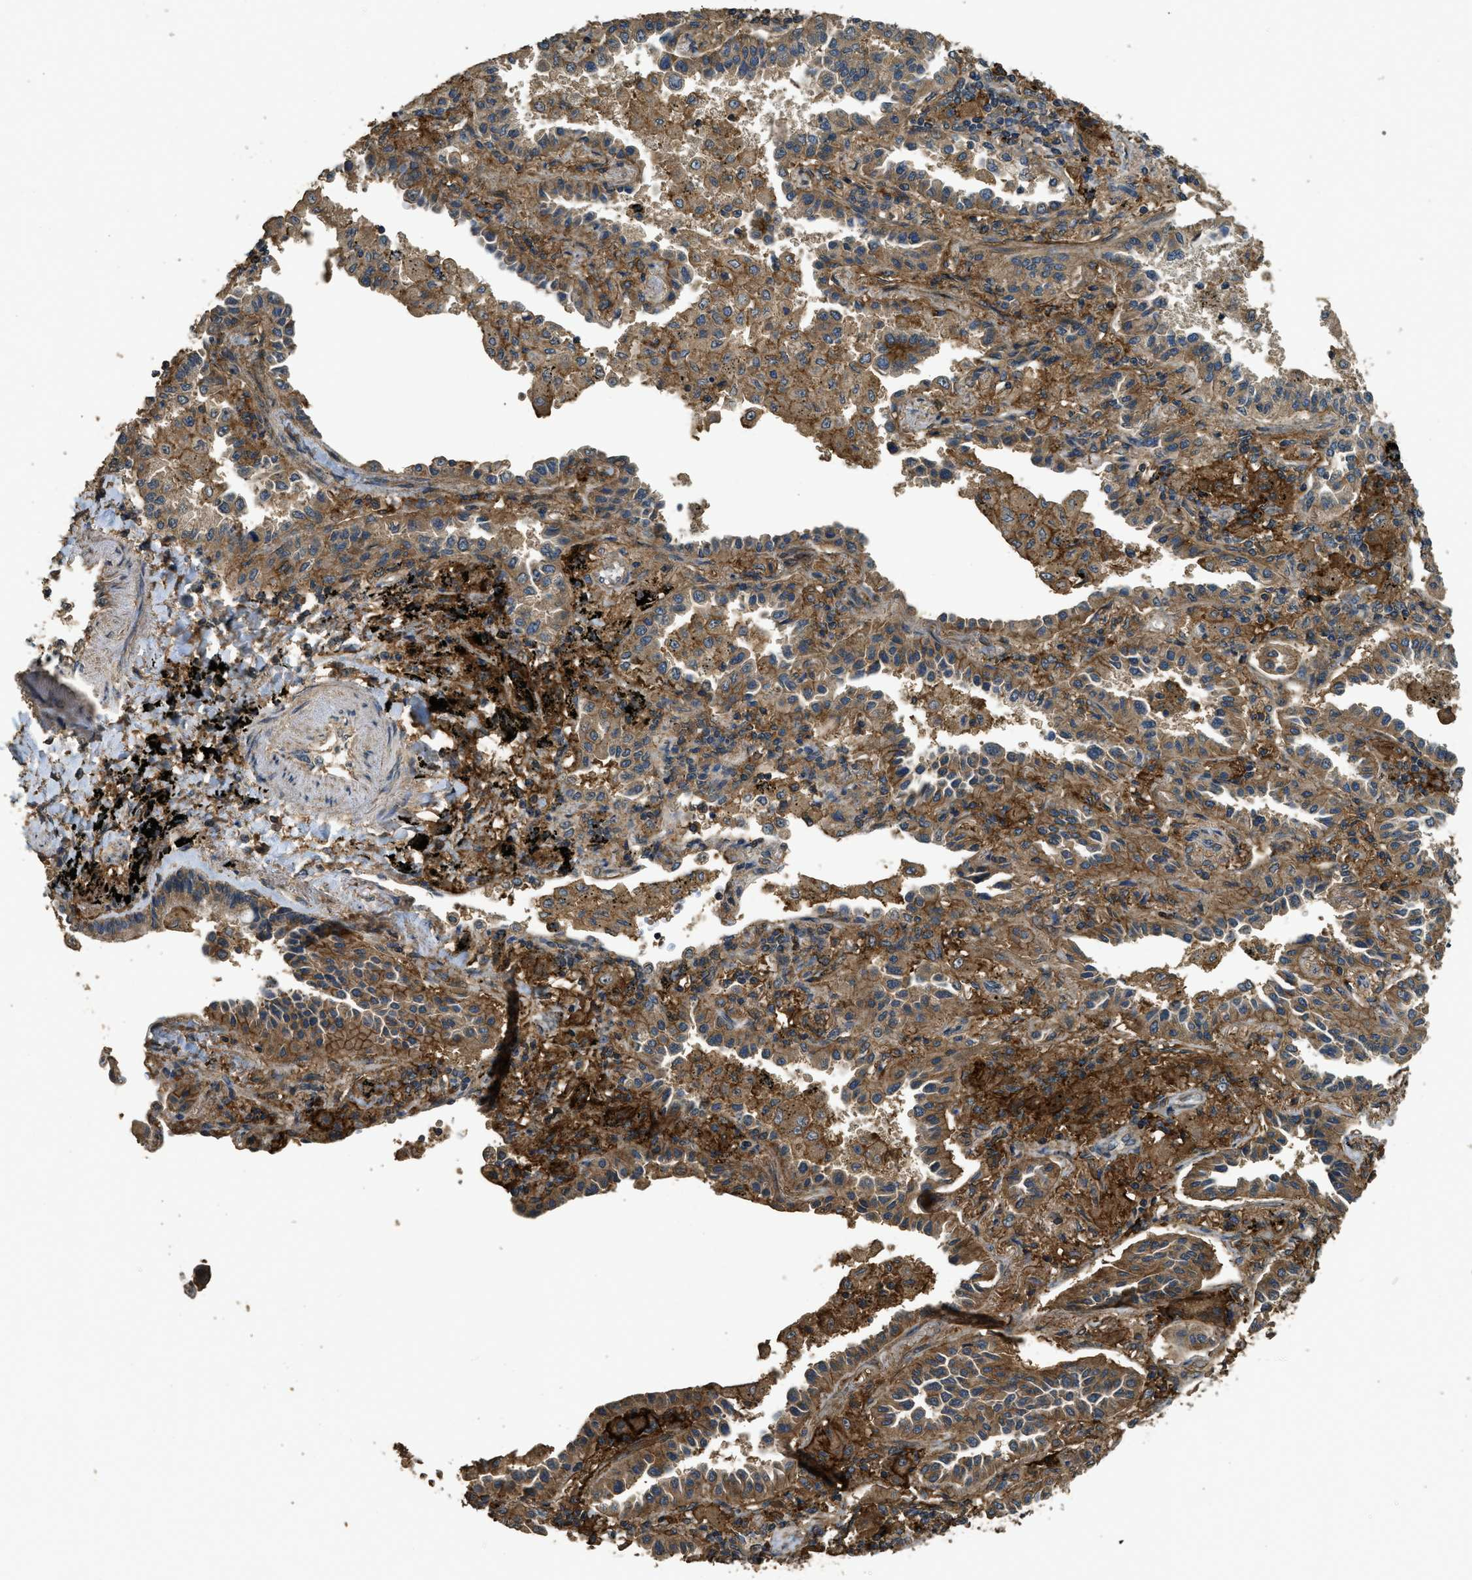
{"staining": {"intensity": "moderate", "quantity": ">75%", "location": "cytoplasmic/membranous"}, "tissue": "lung cancer", "cell_type": "Tumor cells", "image_type": "cancer", "snomed": [{"axis": "morphology", "description": "Normal tissue, NOS"}, {"axis": "morphology", "description": "Adenocarcinoma, NOS"}, {"axis": "topography", "description": "Lung"}], "caption": "Immunohistochemistry image of neoplastic tissue: human lung cancer (adenocarcinoma) stained using immunohistochemistry (IHC) exhibits medium levels of moderate protein expression localized specifically in the cytoplasmic/membranous of tumor cells, appearing as a cytoplasmic/membranous brown color.", "gene": "CD276", "patient": {"sex": "male", "age": 59}}